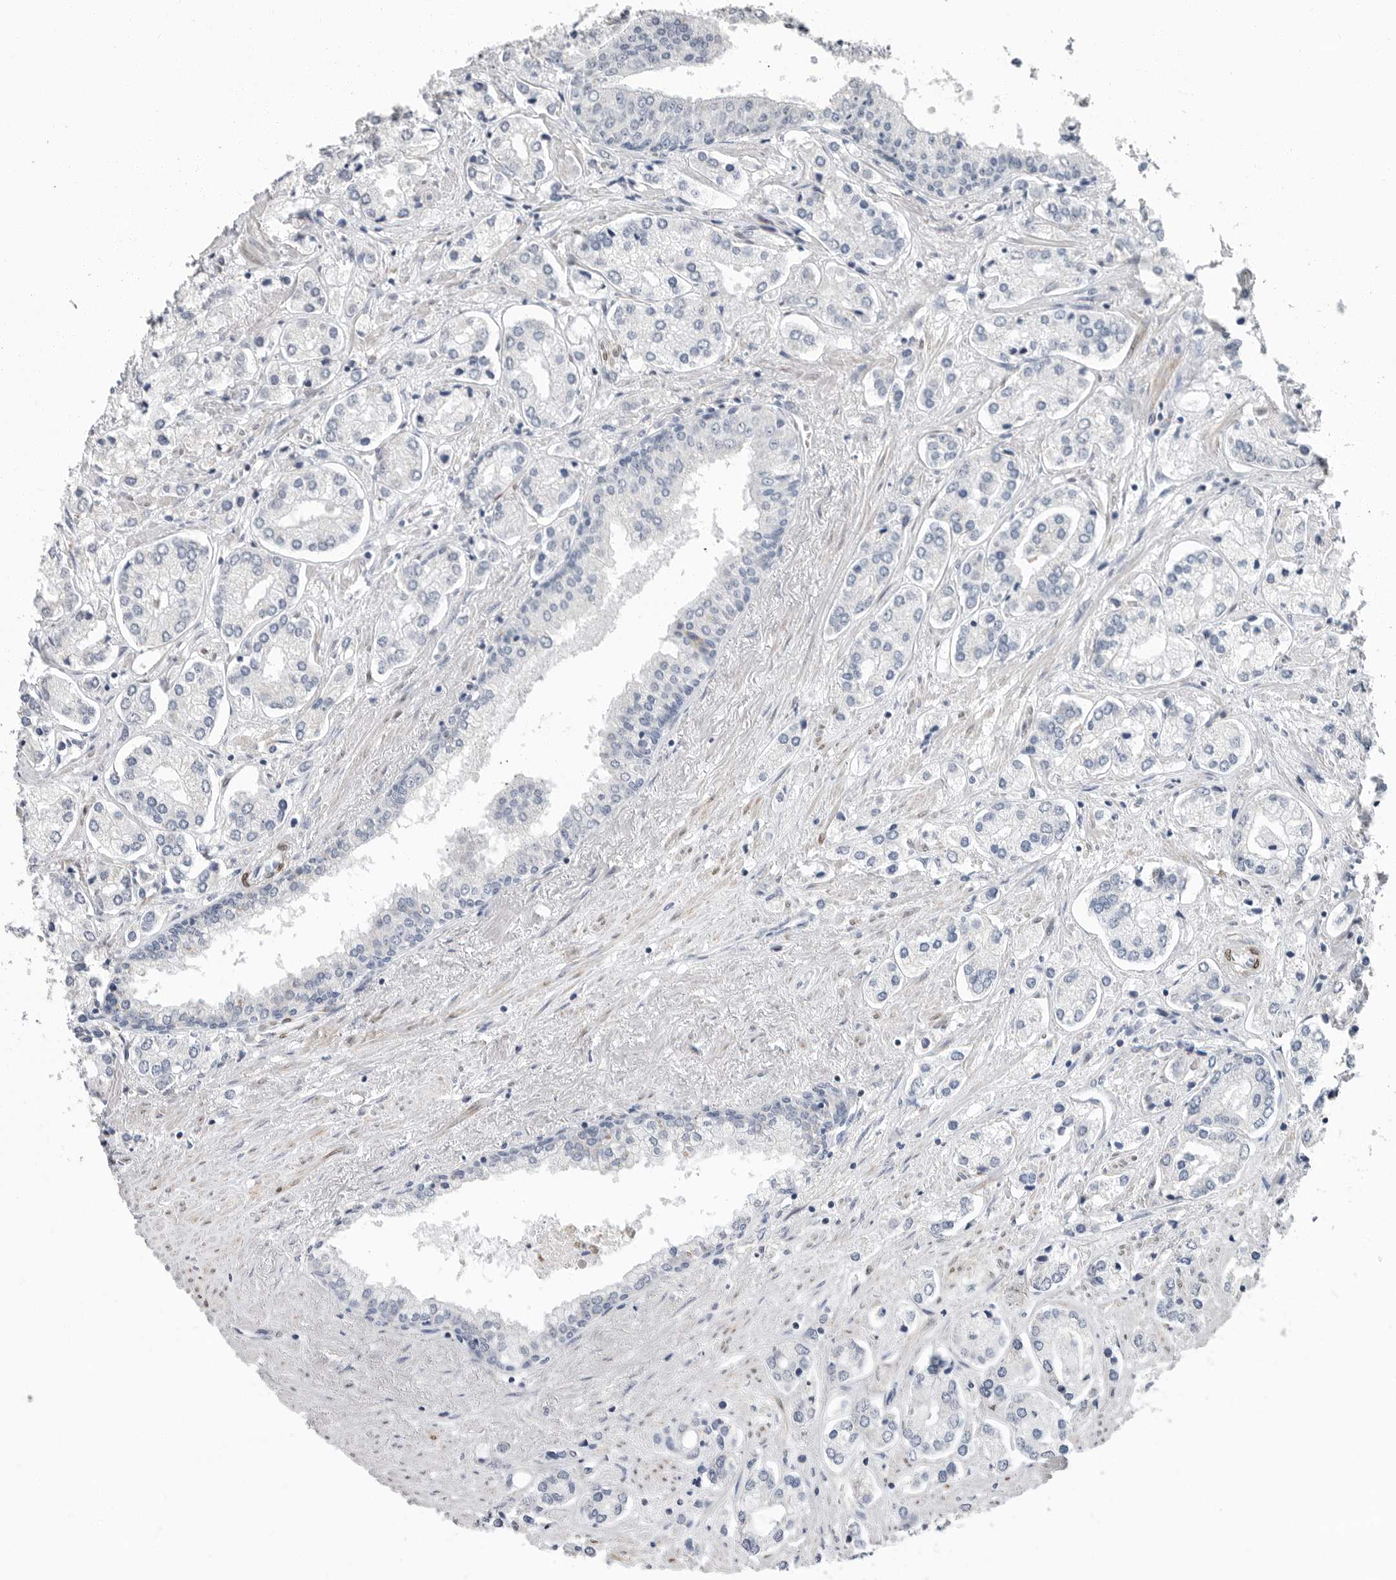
{"staining": {"intensity": "negative", "quantity": "none", "location": "none"}, "tissue": "prostate cancer", "cell_type": "Tumor cells", "image_type": "cancer", "snomed": [{"axis": "morphology", "description": "Adenocarcinoma, High grade"}, {"axis": "topography", "description": "Prostate"}], "caption": "IHC histopathology image of neoplastic tissue: human prostate cancer (high-grade adenocarcinoma) stained with DAB demonstrates no significant protein positivity in tumor cells.", "gene": "PLN", "patient": {"sex": "male", "age": 66}}